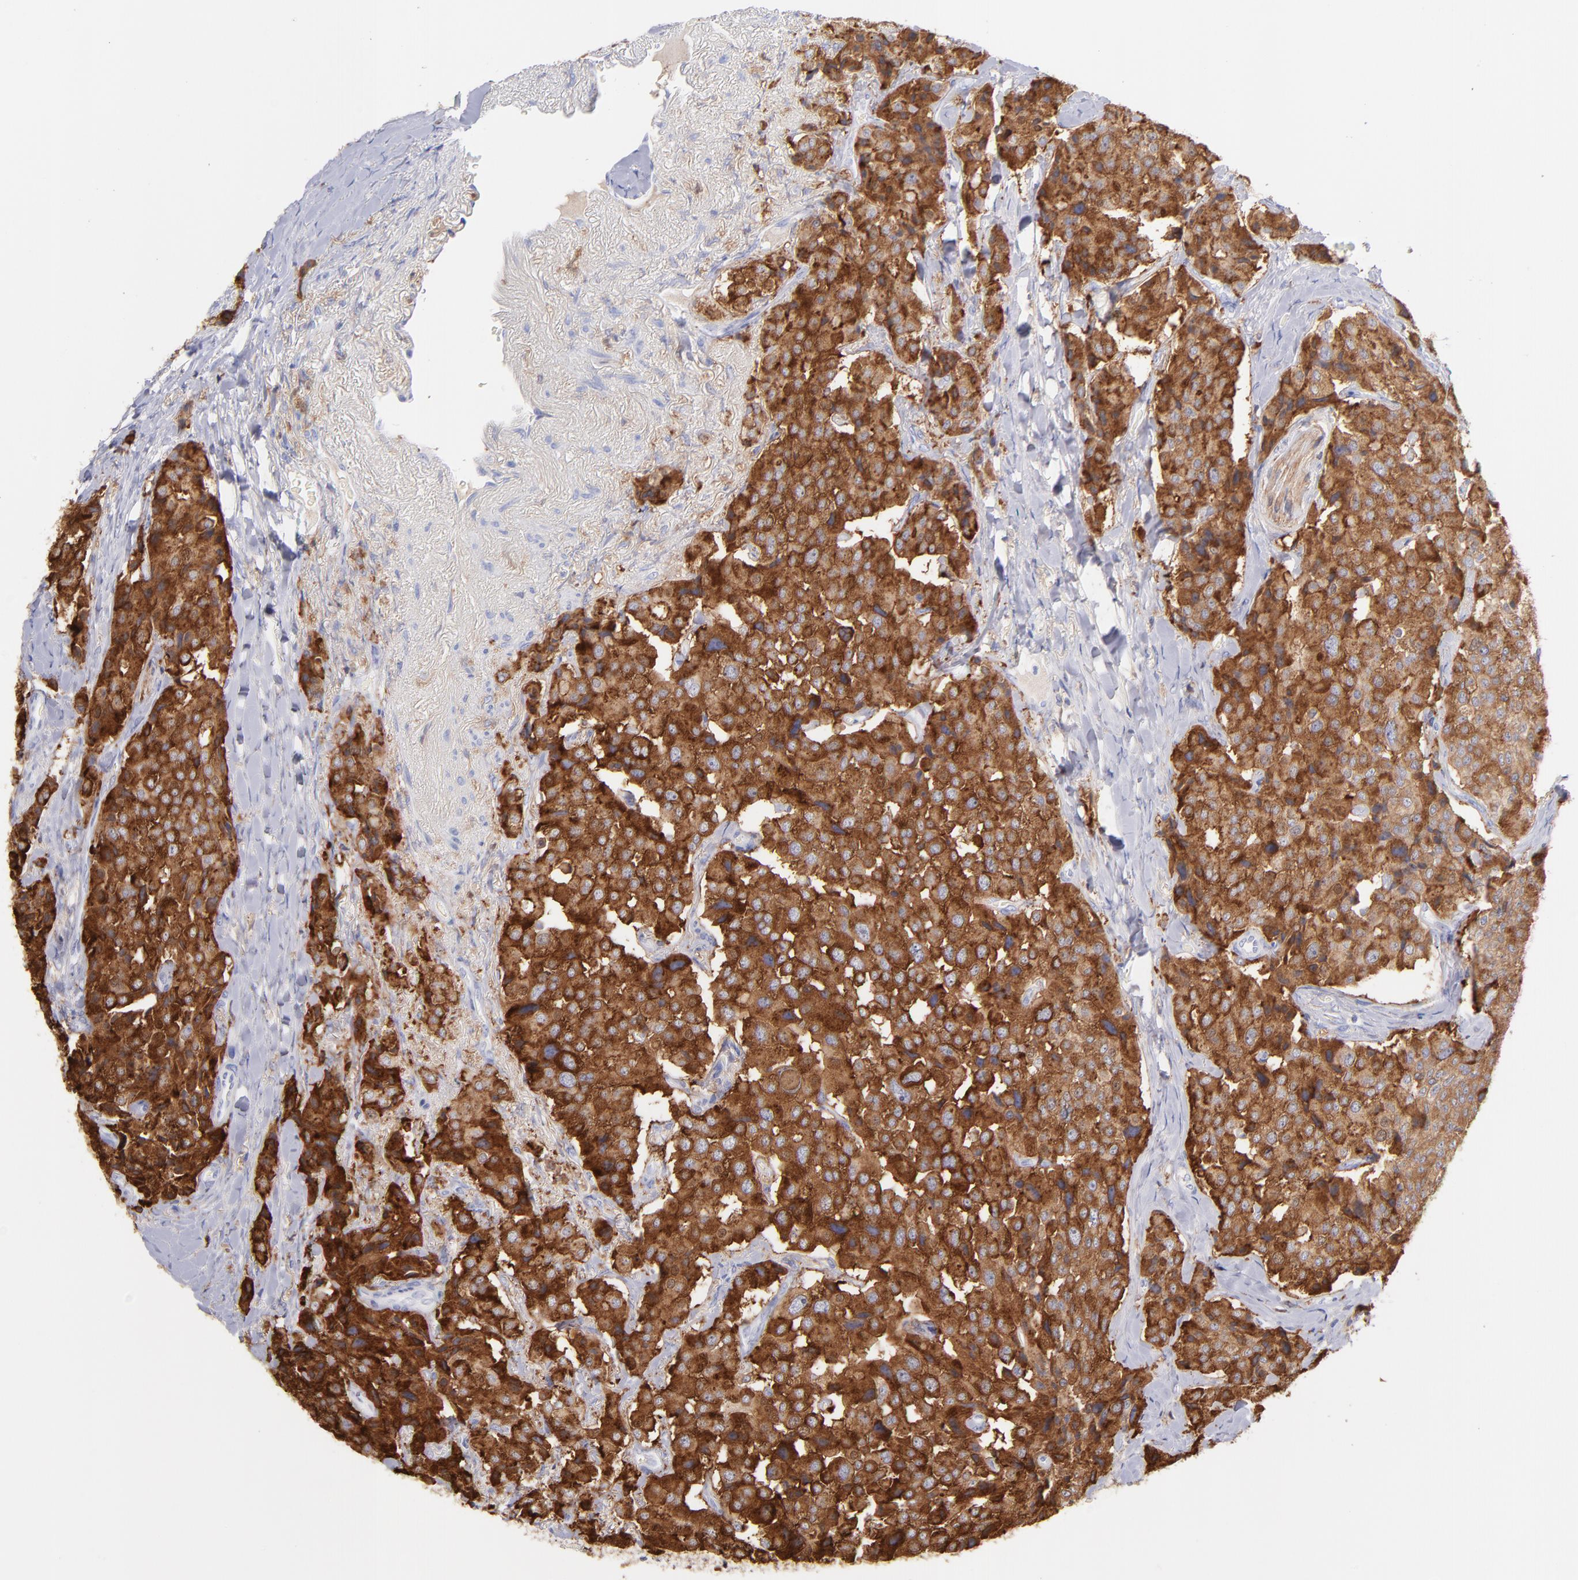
{"staining": {"intensity": "strong", "quantity": ">75%", "location": "cytoplasmic/membranous"}, "tissue": "carcinoid", "cell_type": "Tumor cells", "image_type": "cancer", "snomed": [{"axis": "morphology", "description": "Carcinoid, malignant, NOS"}, {"axis": "topography", "description": "Colon"}], "caption": "This is a histology image of immunohistochemistry staining of carcinoid, which shows strong positivity in the cytoplasmic/membranous of tumor cells.", "gene": "PRKCA", "patient": {"sex": "female", "age": 61}}